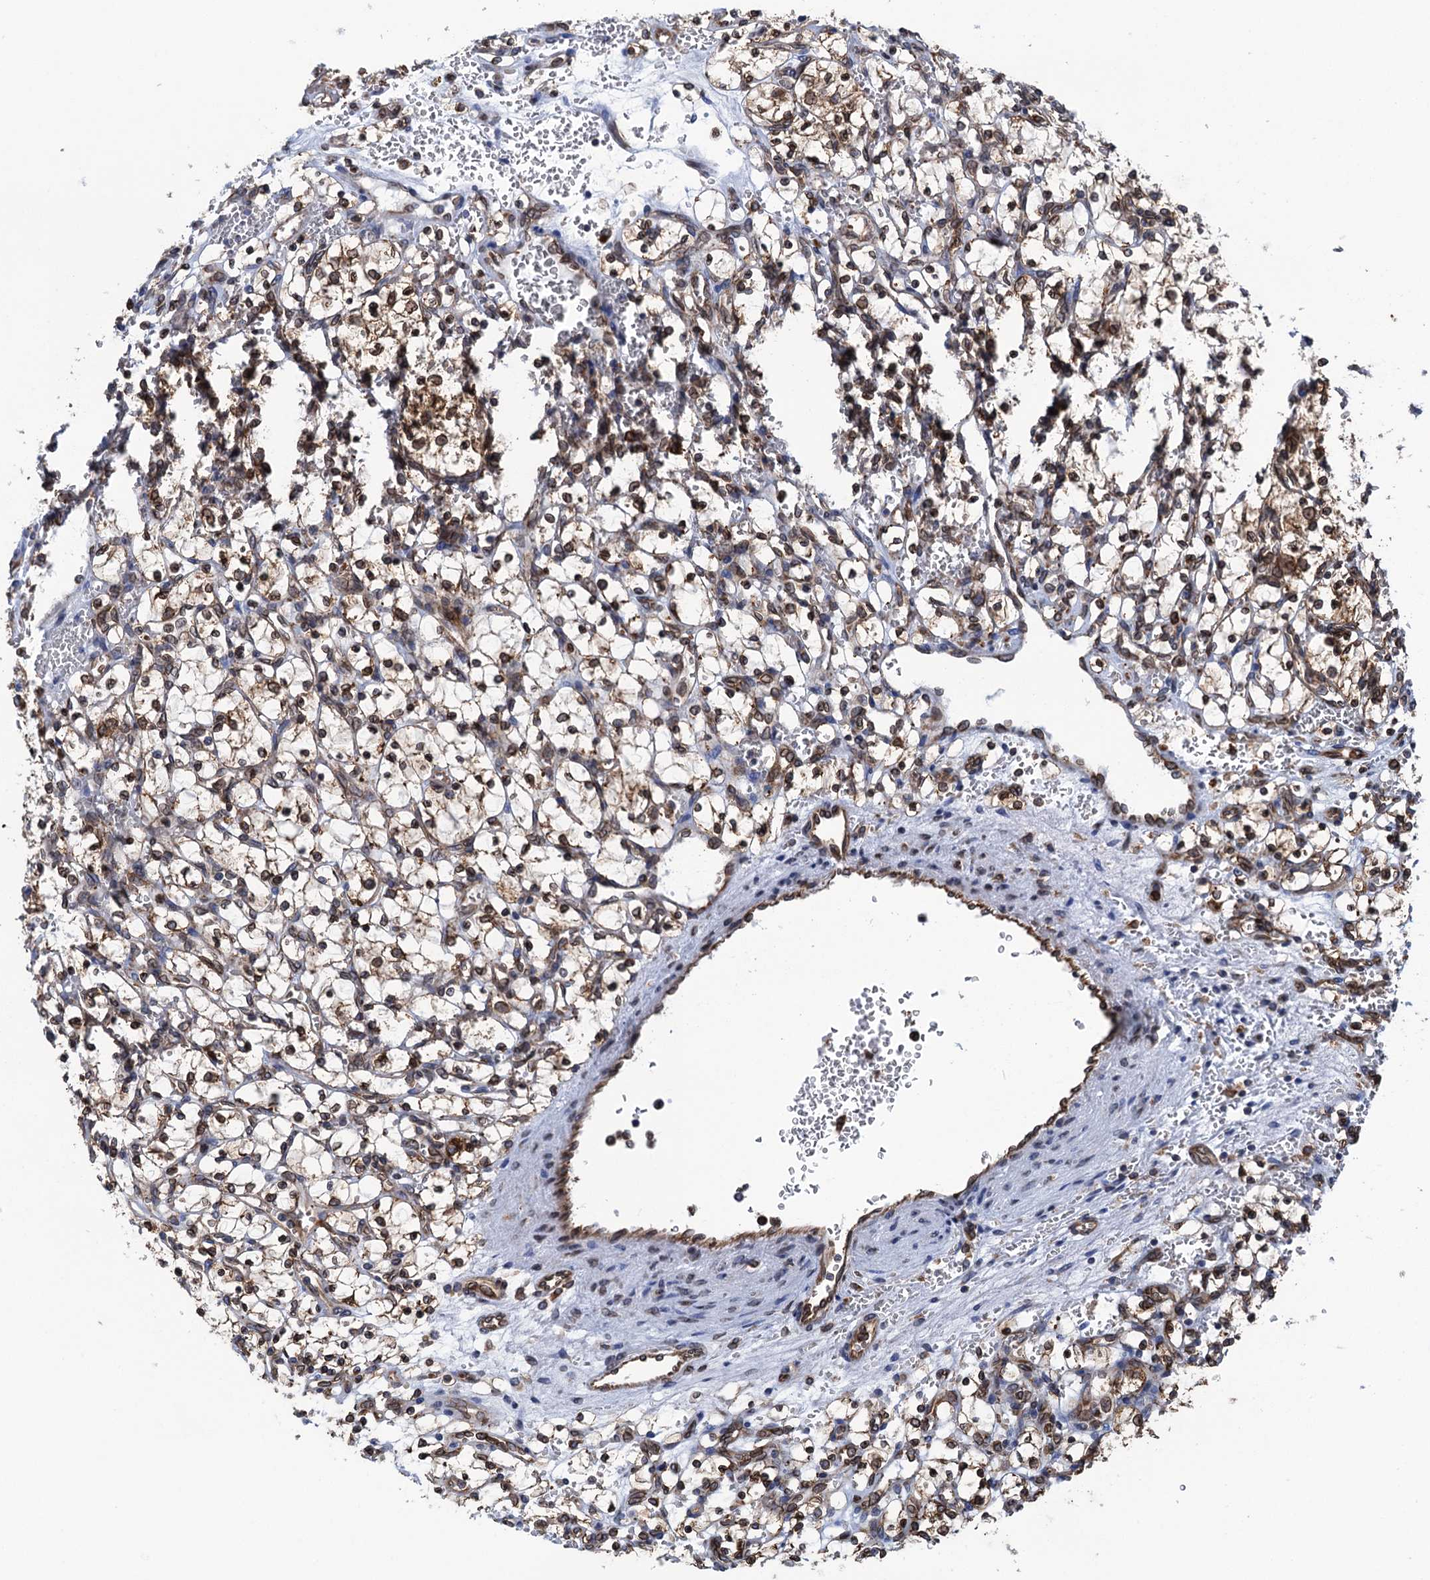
{"staining": {"intensity": "moderate", "quantity": "<25%", "location": "cytoplasmic/membranous"}, "tissue": "renal cancer", "cell_type": "Tumor cells", "image_type": "cancer", "snomed": [{"axis": "morphology", "description": "Adenocarcinoma, NOS"}, {"axis": "topography", "description": "Kidney"}], "caption": "Protein analysis of renal adenocarcinoma tissue shows moderate cytoplasmic/membranous expression in approximately <25% of tumor cells. Immunohistochemistry (ihc) stains the protein of interest in brown and the nuclei are stained blue.", "gene": "TMEM205", "patient": {"sex": "female", "age": 69}}